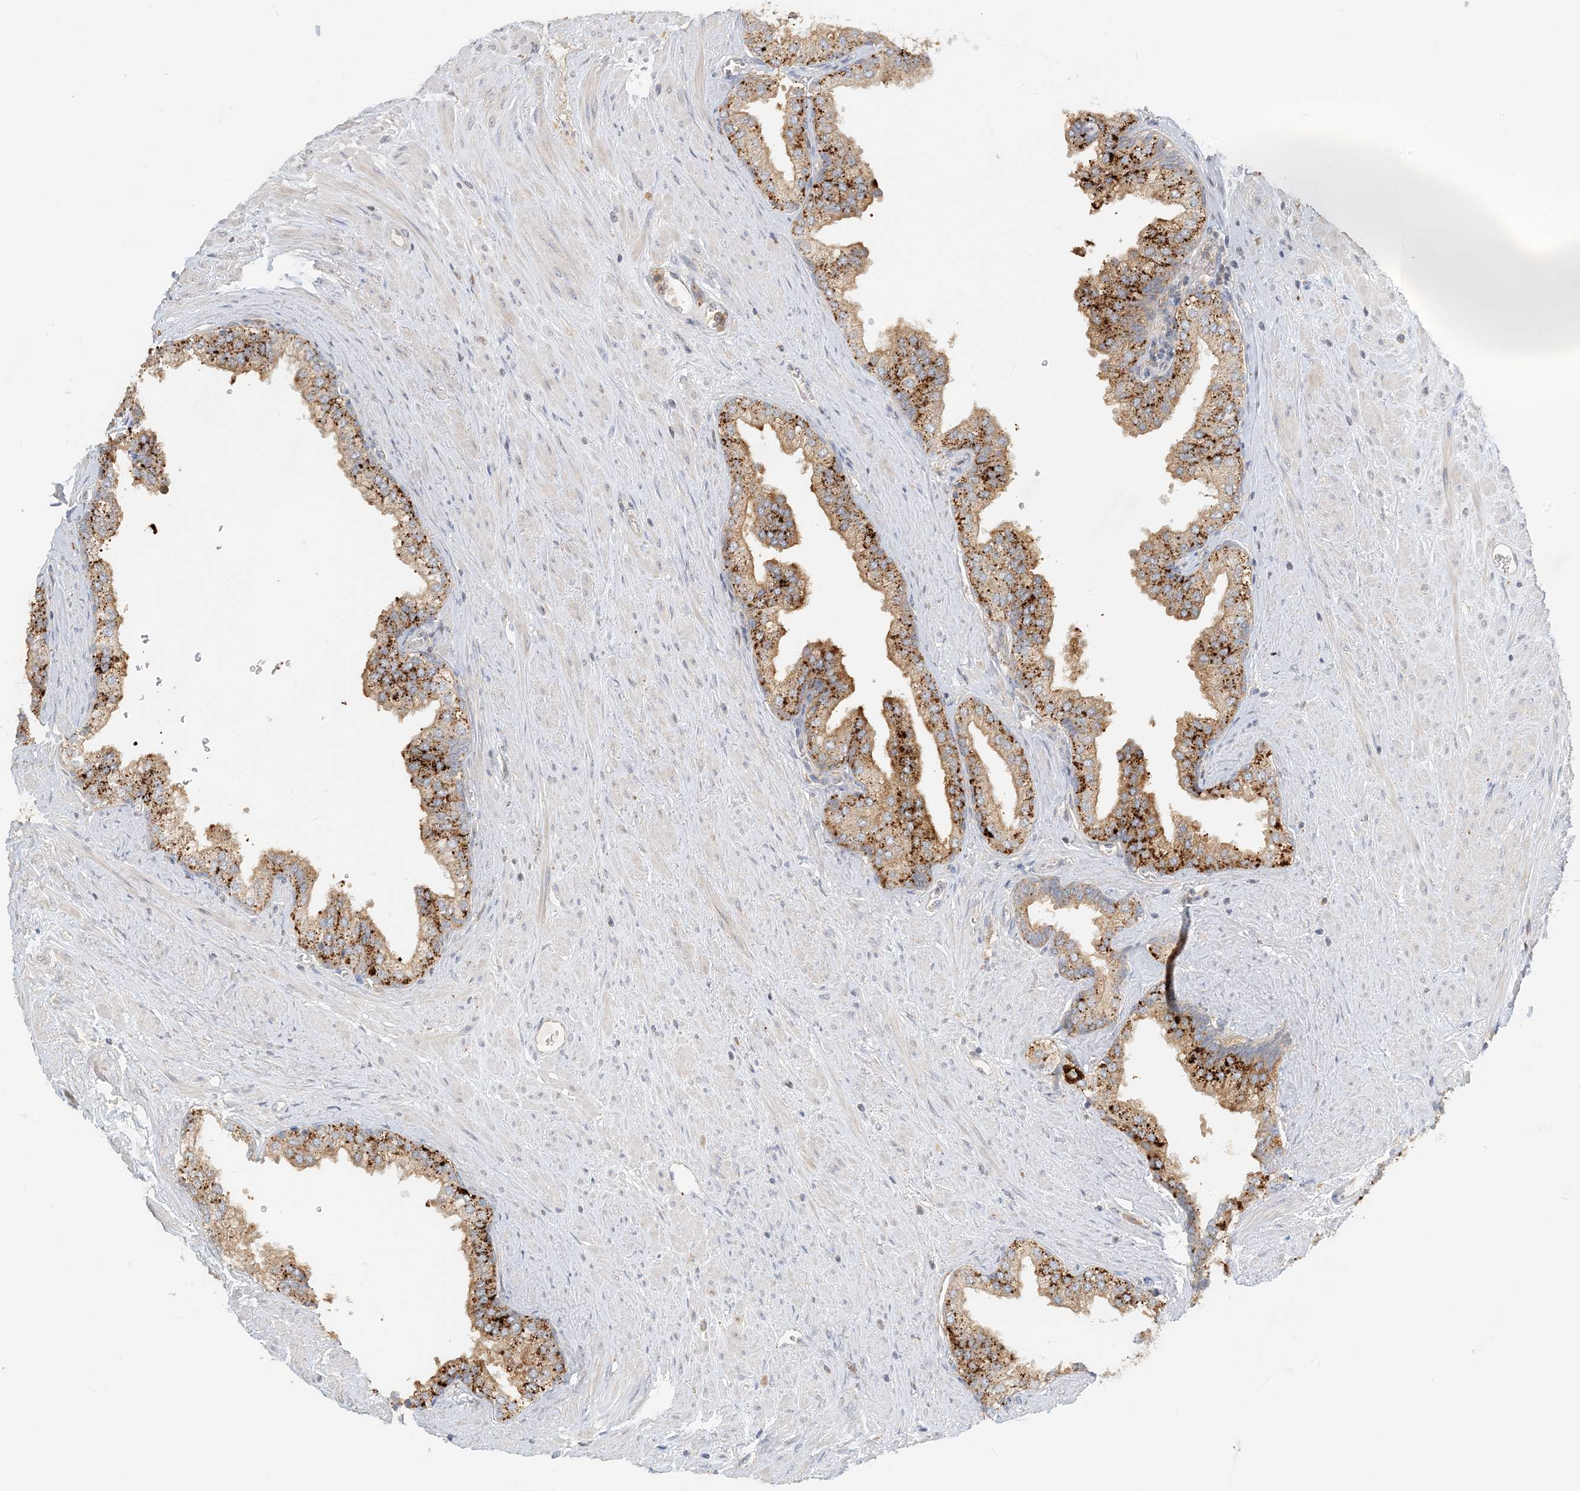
{"staining": {"intensity": "strong", "quantity": ">75%", "location": "cytoplasmic/membranous"}, "tissue": "prostate", "cell_type": "Glandular cells", "image_type": "normal", "snomed": [{"axis": "morphology", "description": "Normal tissue, NOS"}, {"axis": "morphology", "description": "Urothelial carcinoma, Low grade"}, {"axis": "topography", "description": "Urinary bladder"}, {"axis": "topography", "description": "Prostate"}], "caption": "This is a micrograph of immunohistochemistry staining of benign prostate, which shows strong positivity in the cytoplasmic/membranous of glandular cells.", "gene": "SPPL2A", "patient": {"sex": "male", "age": 60}}